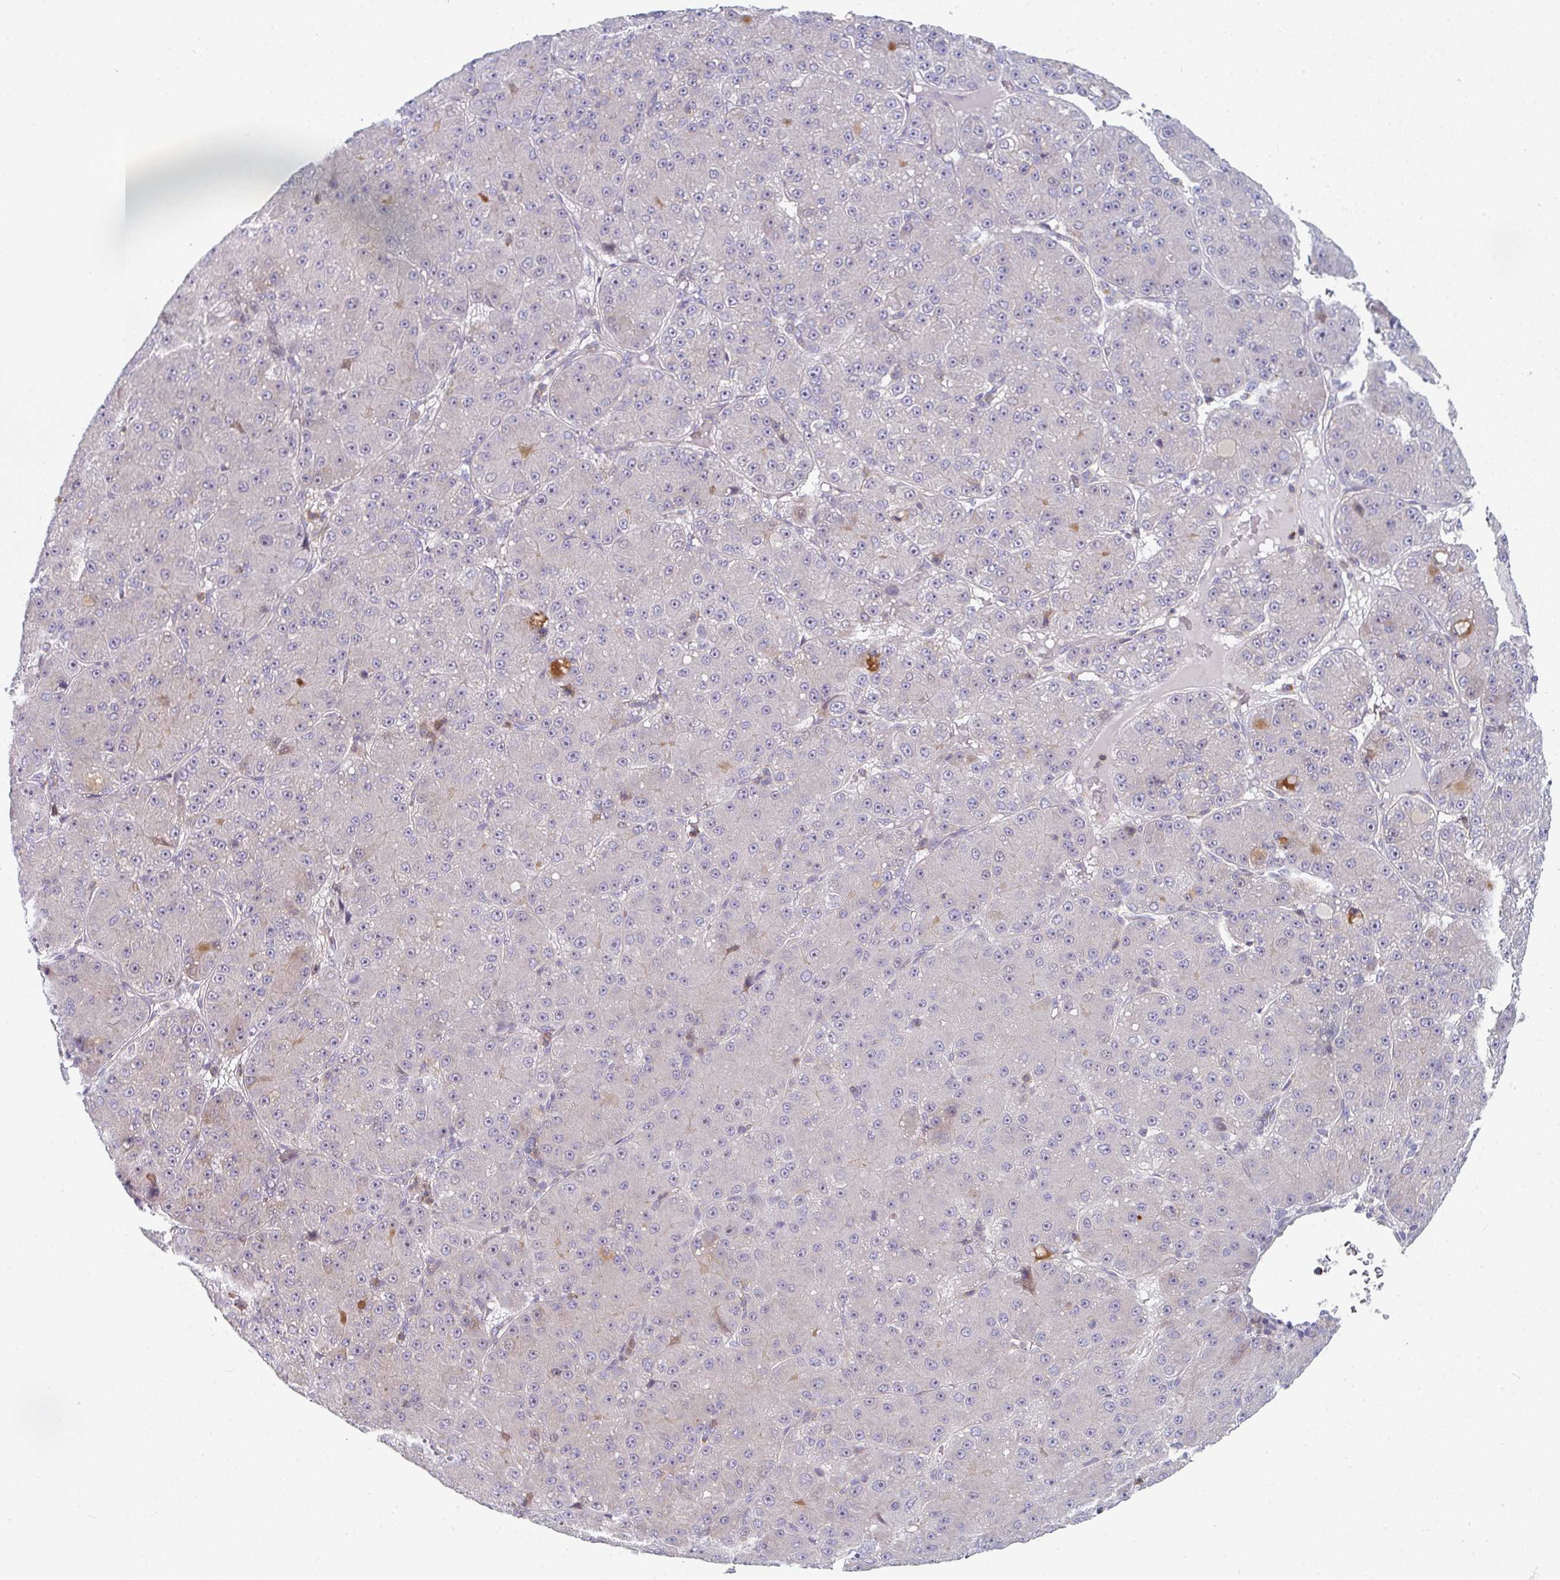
{"staining": {"intensity": "negative", "quantity": "none", "location": "none"}, "tissue": "liver cancer", "cell_type": "Tumor cells", "image_type": "cancer", "snomed": [{"axis": "morphology", "description": "Carcinoma, Hepatocellular, NOS"}, {"axis": "topography", "description": "Liver"}], "caption": "DAB (3,3'-diaminobenzidine) immunohistochemical staining of human hepatocellular carcinoma (liver) displays no significant expression in tumor cells.", "gene": "KLHL33", "patient": {"sex": "male", "age": 67}}